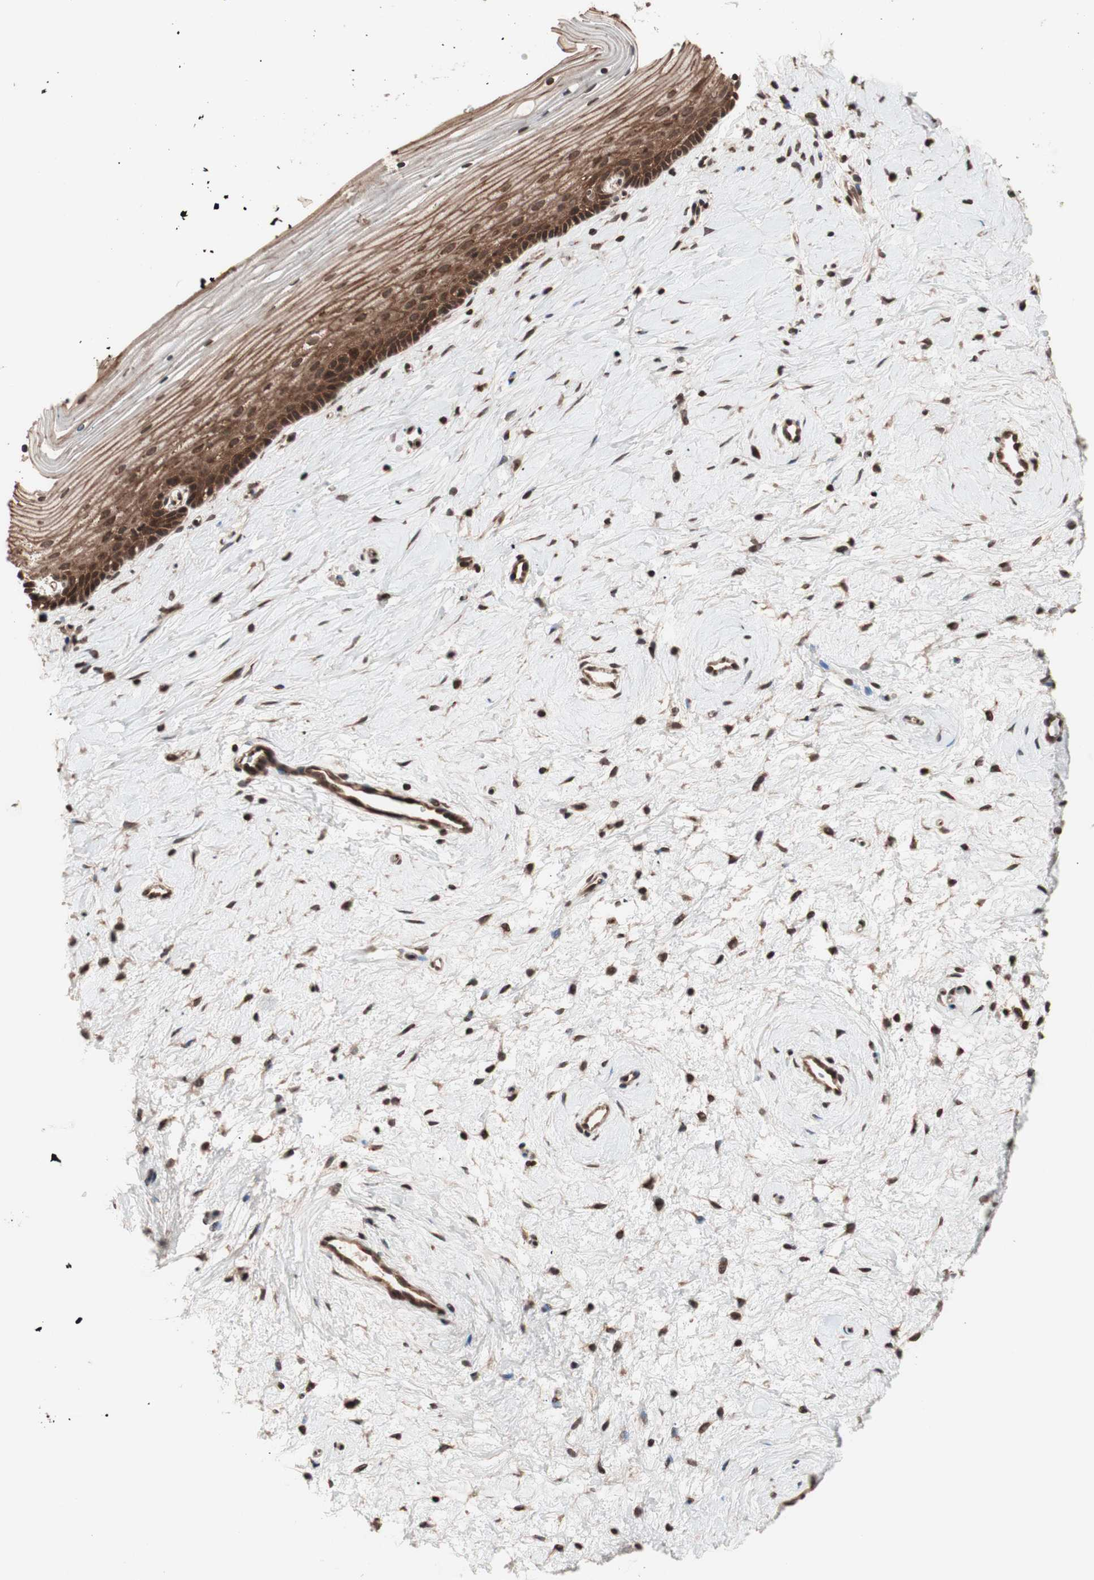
{"staining": {"intensity": "strong", "quantity": ">75%", "location": "cytoplasmic/membranous,nuclear"}, "tissue": "cervix", "cell_type": "Glandular cells", "image_type": "normal", "snomed": [{"axis": "morphology", "description": "Normal tissue, NOS"}, {"axis": "topography", "description": "Cervix"}], "caption": "Immunohistochemical staining of unremarkable cervix displays >75% levels of strong cytoplasmic/membranous,nuclear protein positivity in about >75% of glandular cells.", "gene": "ZFC3H1", "patient": {"sex": "female", "age": 39}}